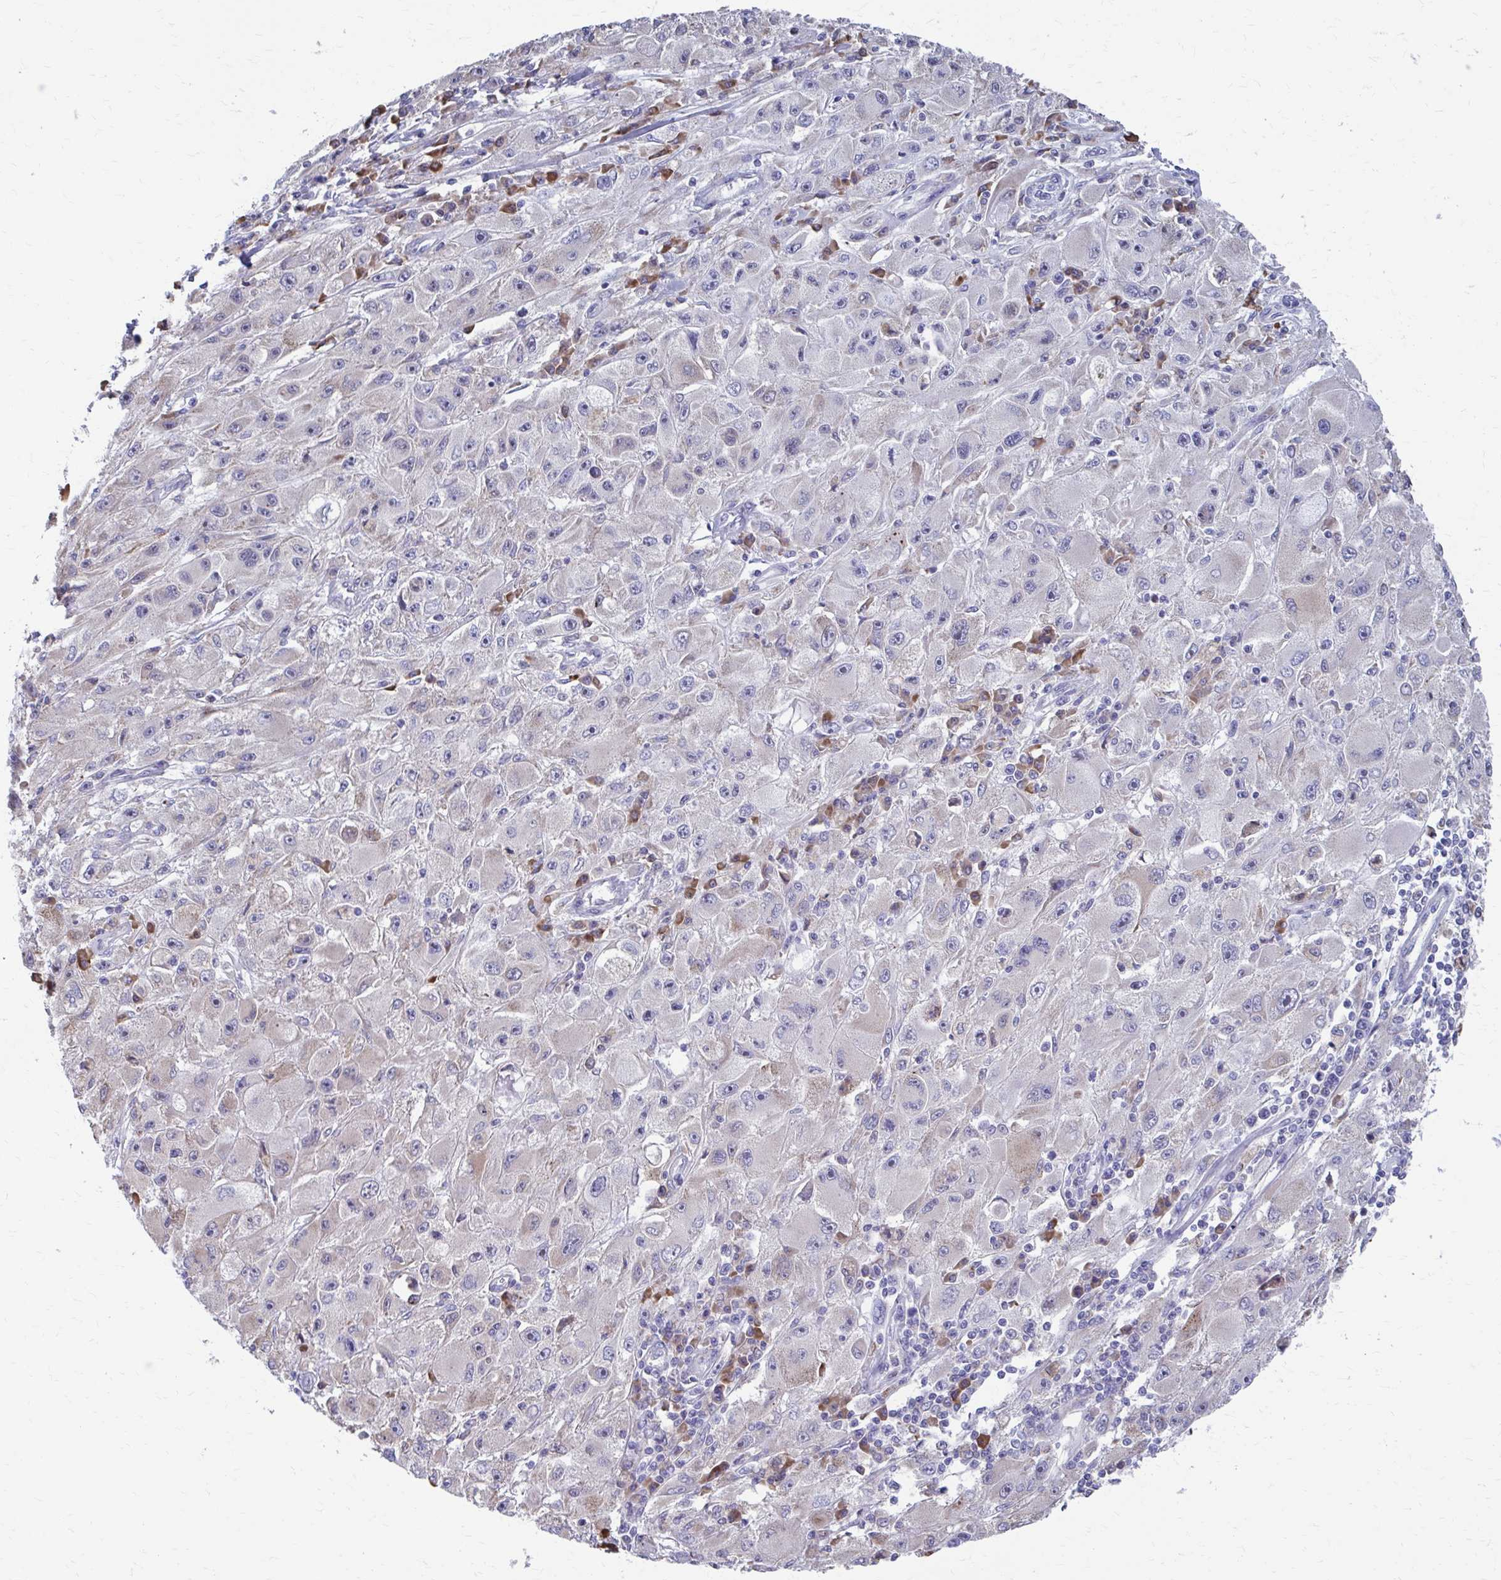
{"staining": {"intensity": "negative", "quantity": "none", "location": "none"}, "tissue": "melanoma", "cell_type": "Tumor cells", "image_type": "cancer", "snomed": [{"axis": "morphology", "description": "Malignant melanoma, Metastatic site"}, {"axis": "topography", "description": "Skin"}], "caption": "This is an IHC photomicrograph of malignant melanoma (metastatic site). There is no expression in tumor cells.", "gene": "FKBP2", "patient": {"sex": "male", "age": 53}}